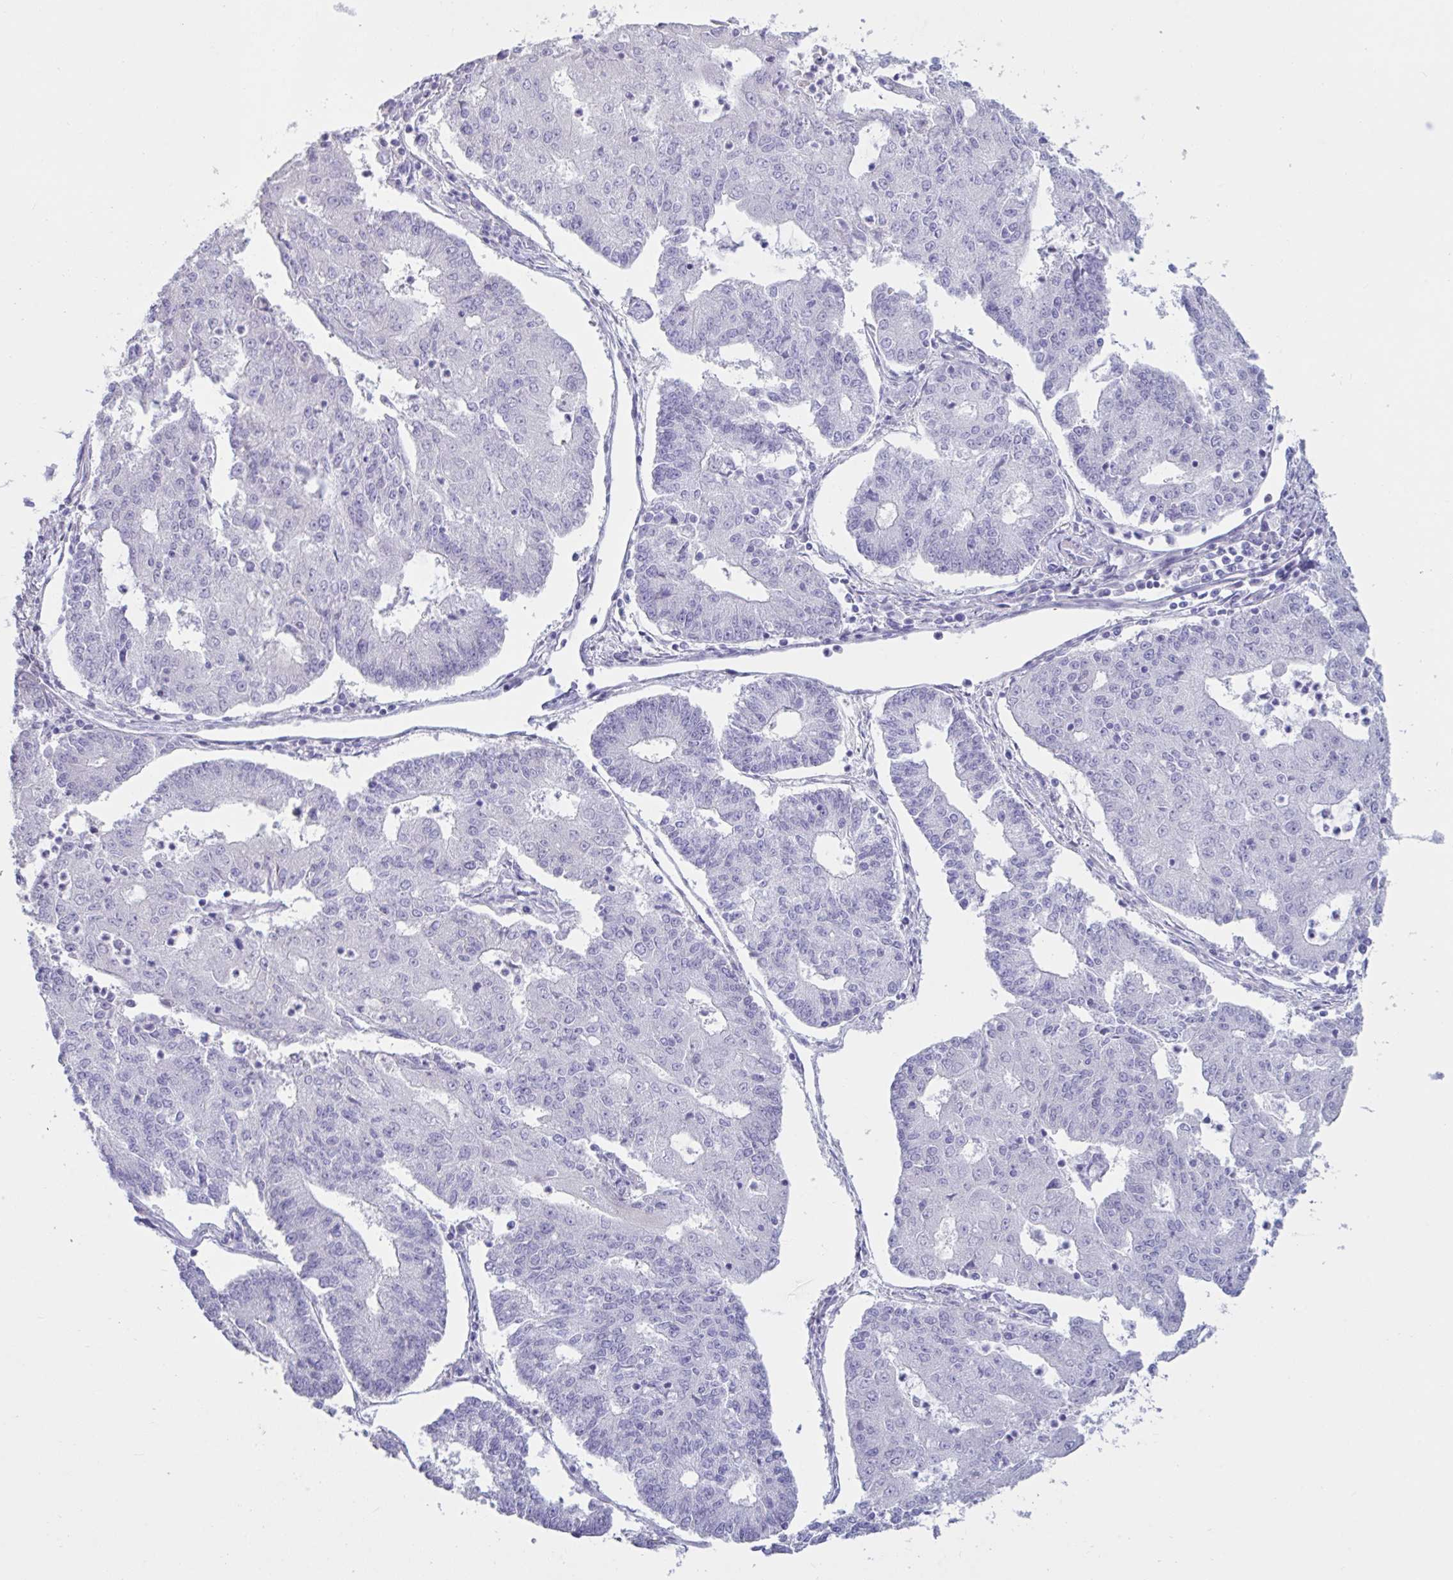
{"staining": {"intensity": "negative", "quantity": "none", "location": "none"}, "tissue": "endometrial cancer", "cell_type": "Tumor cells", "image_type": "cancer", "snomed": [{"axis": "morphology", "description": "Adenocarcinoma, NOS"}, {"axis": "topography", "description": "Endometrium"}], "caption": "This is an immunohistochemistry (IHC) micrograph of human endometrial cancer. There is no positivity in tumor cells.", "gene": "TNNC1", "patient": {"sex": "female", "age": 56}}